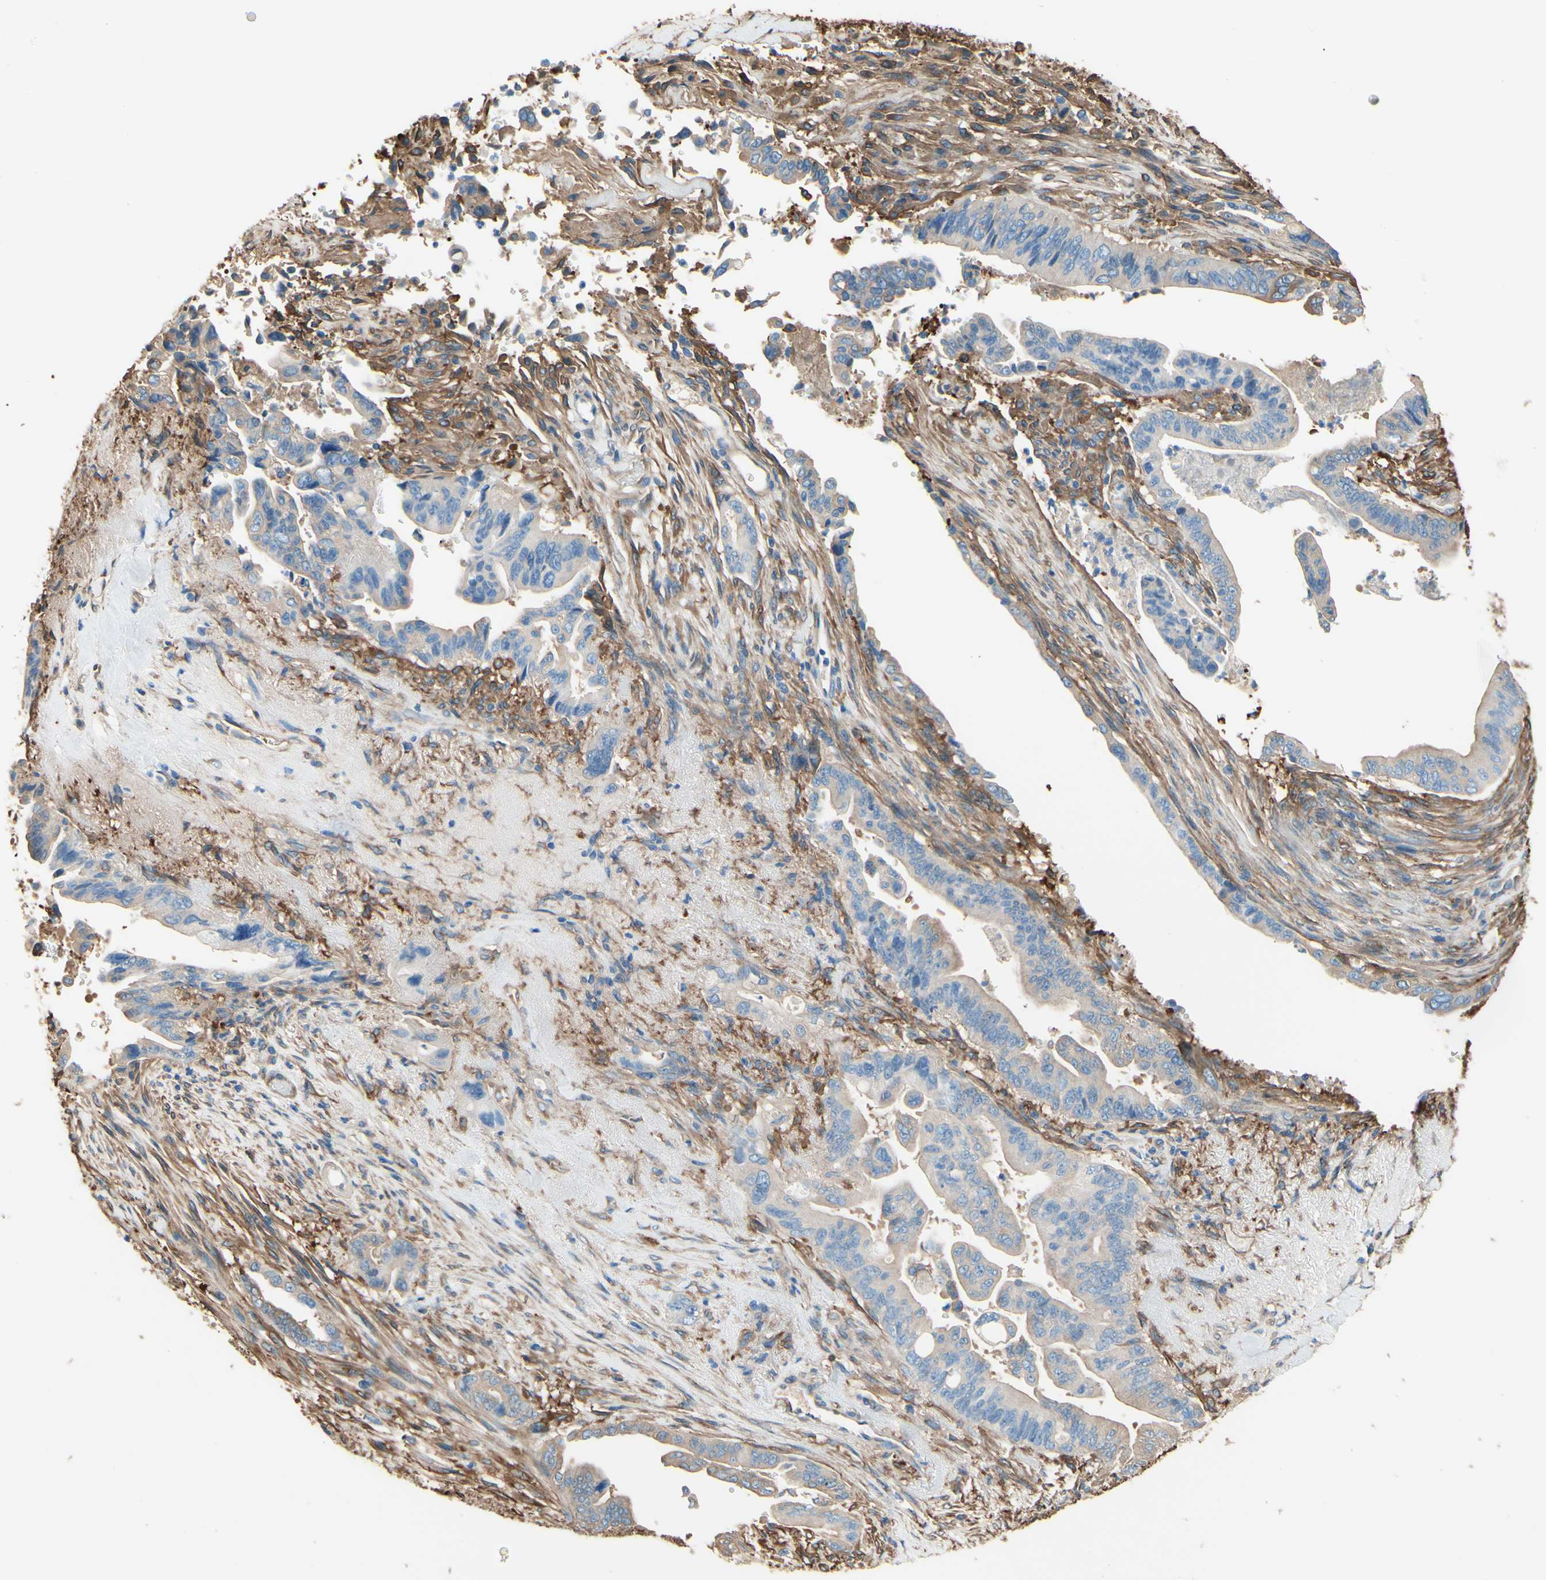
{"staining": {"intensity": "weak", "quantity": ">75%", "location": "cytoplasmic/membranous"}, "tissue": "pancreatic cancer", "cell_type": "Tumor cells", "image_type": "cancer", "snomed": [{"axis": "morphology", "description": "Adenocarcinoma, NOS"}, {"axis": "topography", "description": "Pancreas"}], "caption": "Tumor cells exhibit low levels of weak cytoplasmic/membranous positivity in approximately >75% of cells in pancreatic cancer.", "gene": "DPYSL3", "patient": {"sex": "male", "age": 70}}